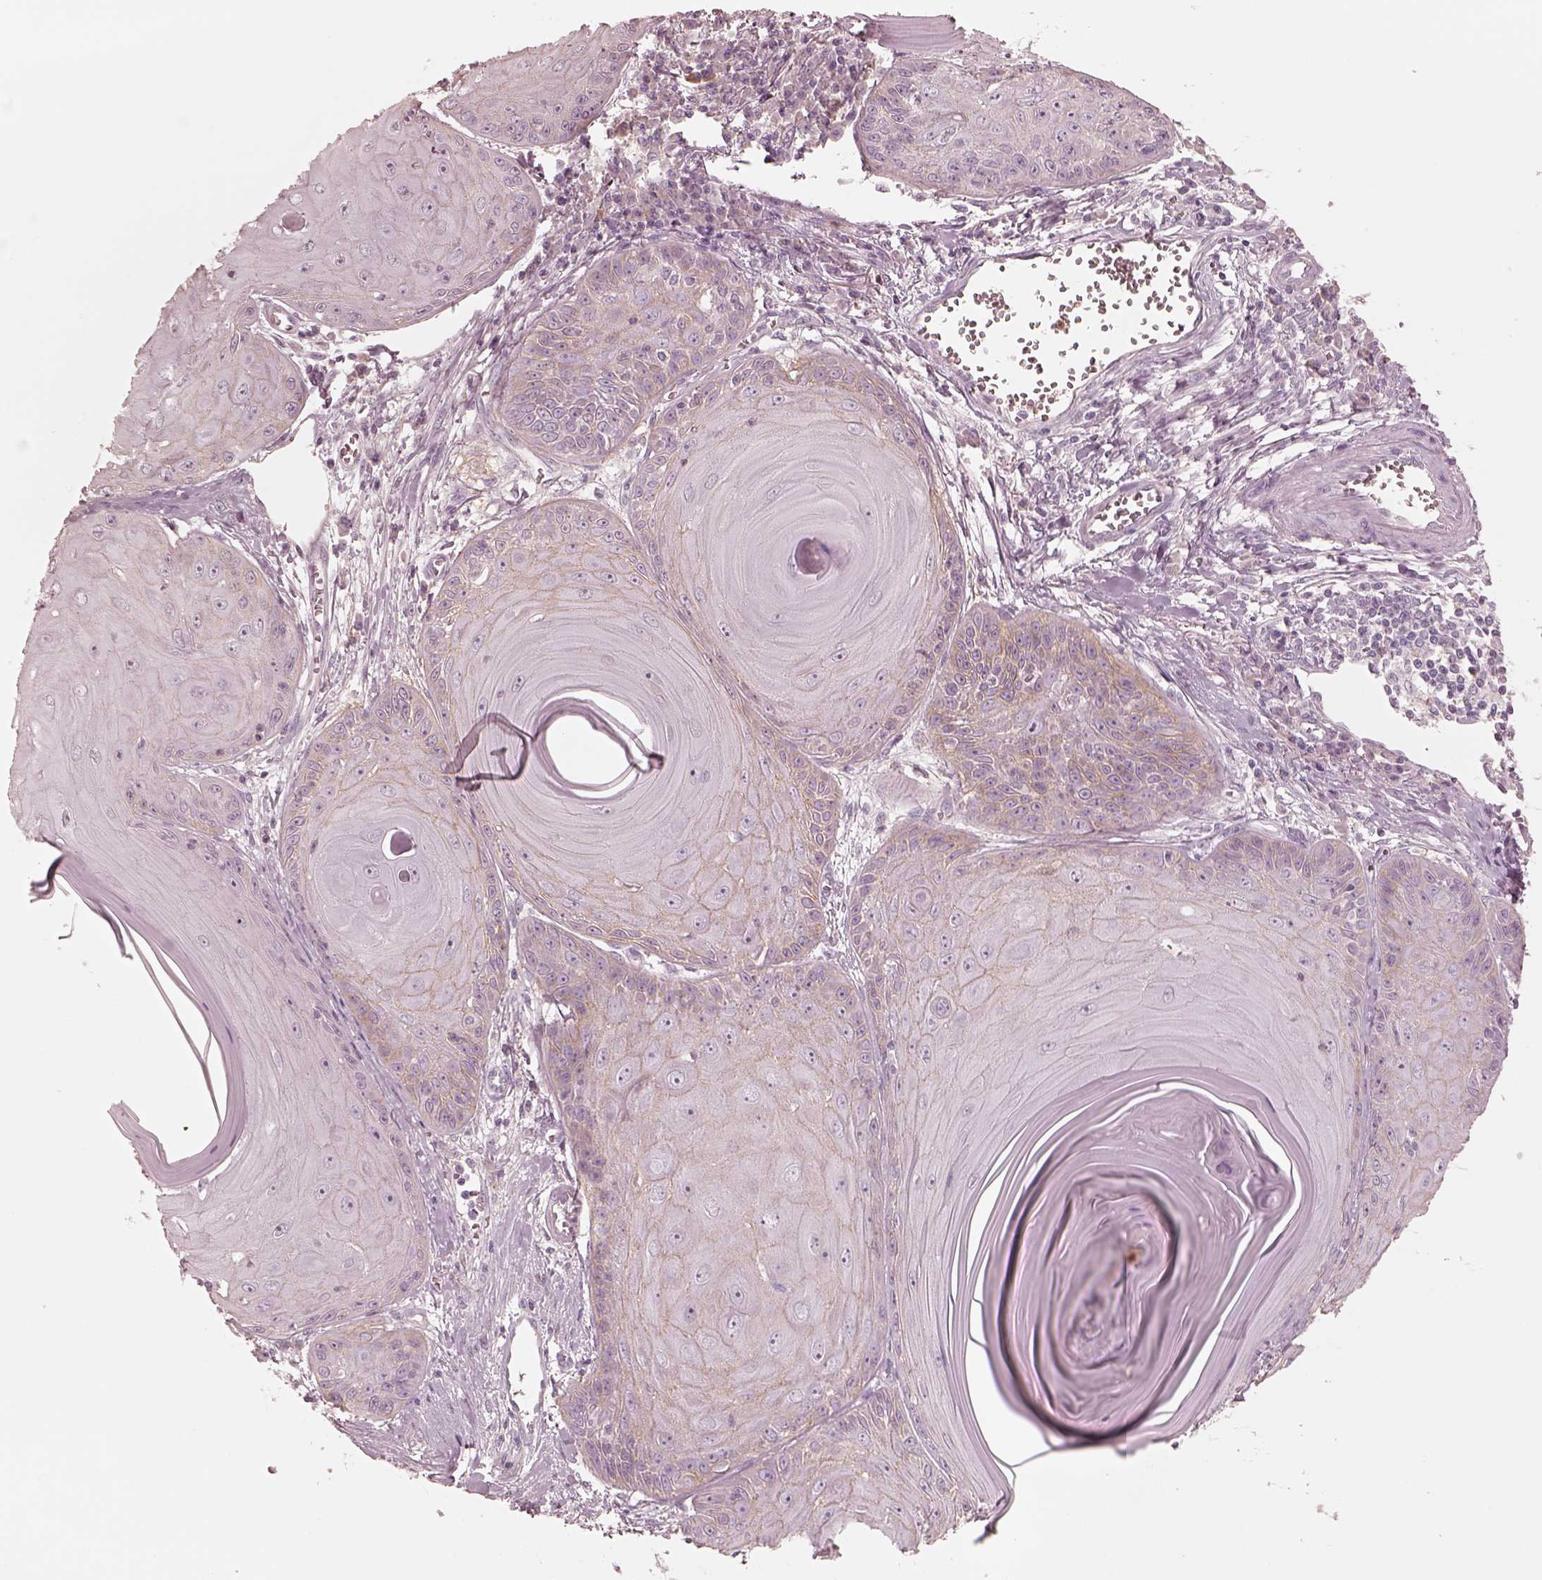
{"staining": {"intensity": "negative", "quantity": "none", "location": "none"}, "tissue": "skin cancer", "cell_type": "Tumor cells", "image_type": "cancer", "snomed": [{"axis": "morphology", "description": "Squamous cell carcinoma, NOS"}, {"axis": "topography", "description": "Skin"}, {"axis": "topography", "description": "Vulva"}], "caption": "Immunohistochemistry of skin cancer reveals no staining in tumor cells.", "gene": "GPRIN1", "patient": {"sex": "female", "age": 85}}